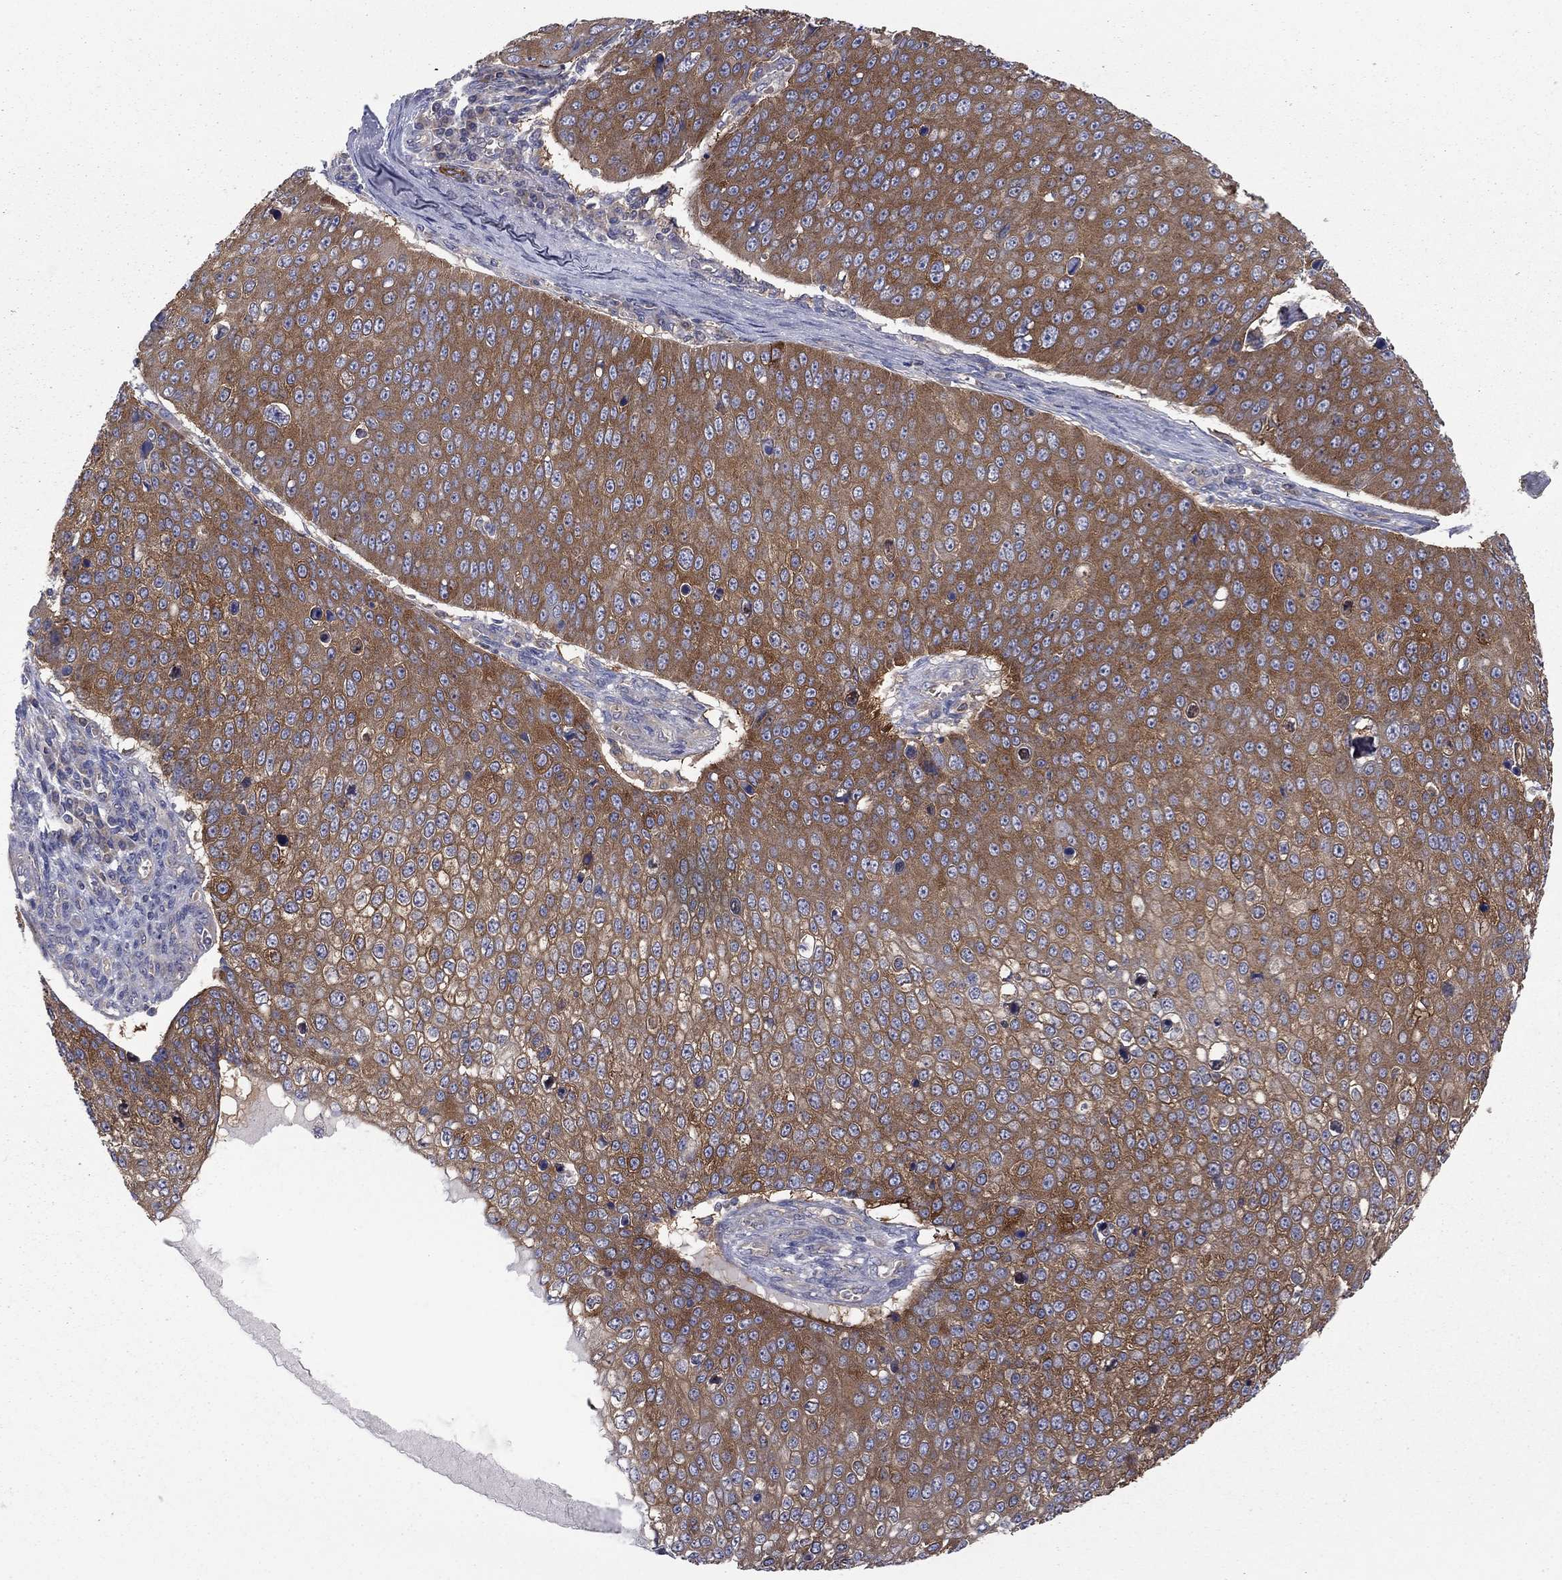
{"staining": {"intensity": "strong", "quantity": ">75%", "location": "cytoplasmic/membranous"}, "tissue": "skin cancer", "cell_type": "Tumor cells", "image_type": "cancer", "snomed": [{"axis": "morphology", "description": "Squamous cell carcinoma, NOS"}, {"axis": "topography", "description": "Skin"}], "caption": "Immunohistochemical staining of squamous cell carcinoma (skin) reveals high levels of strong cytoplasmic/membranous protein staining in about >75% of tumor cells.", "gene": "RNF123", "patient": {"sex": "male", "age": 71}}